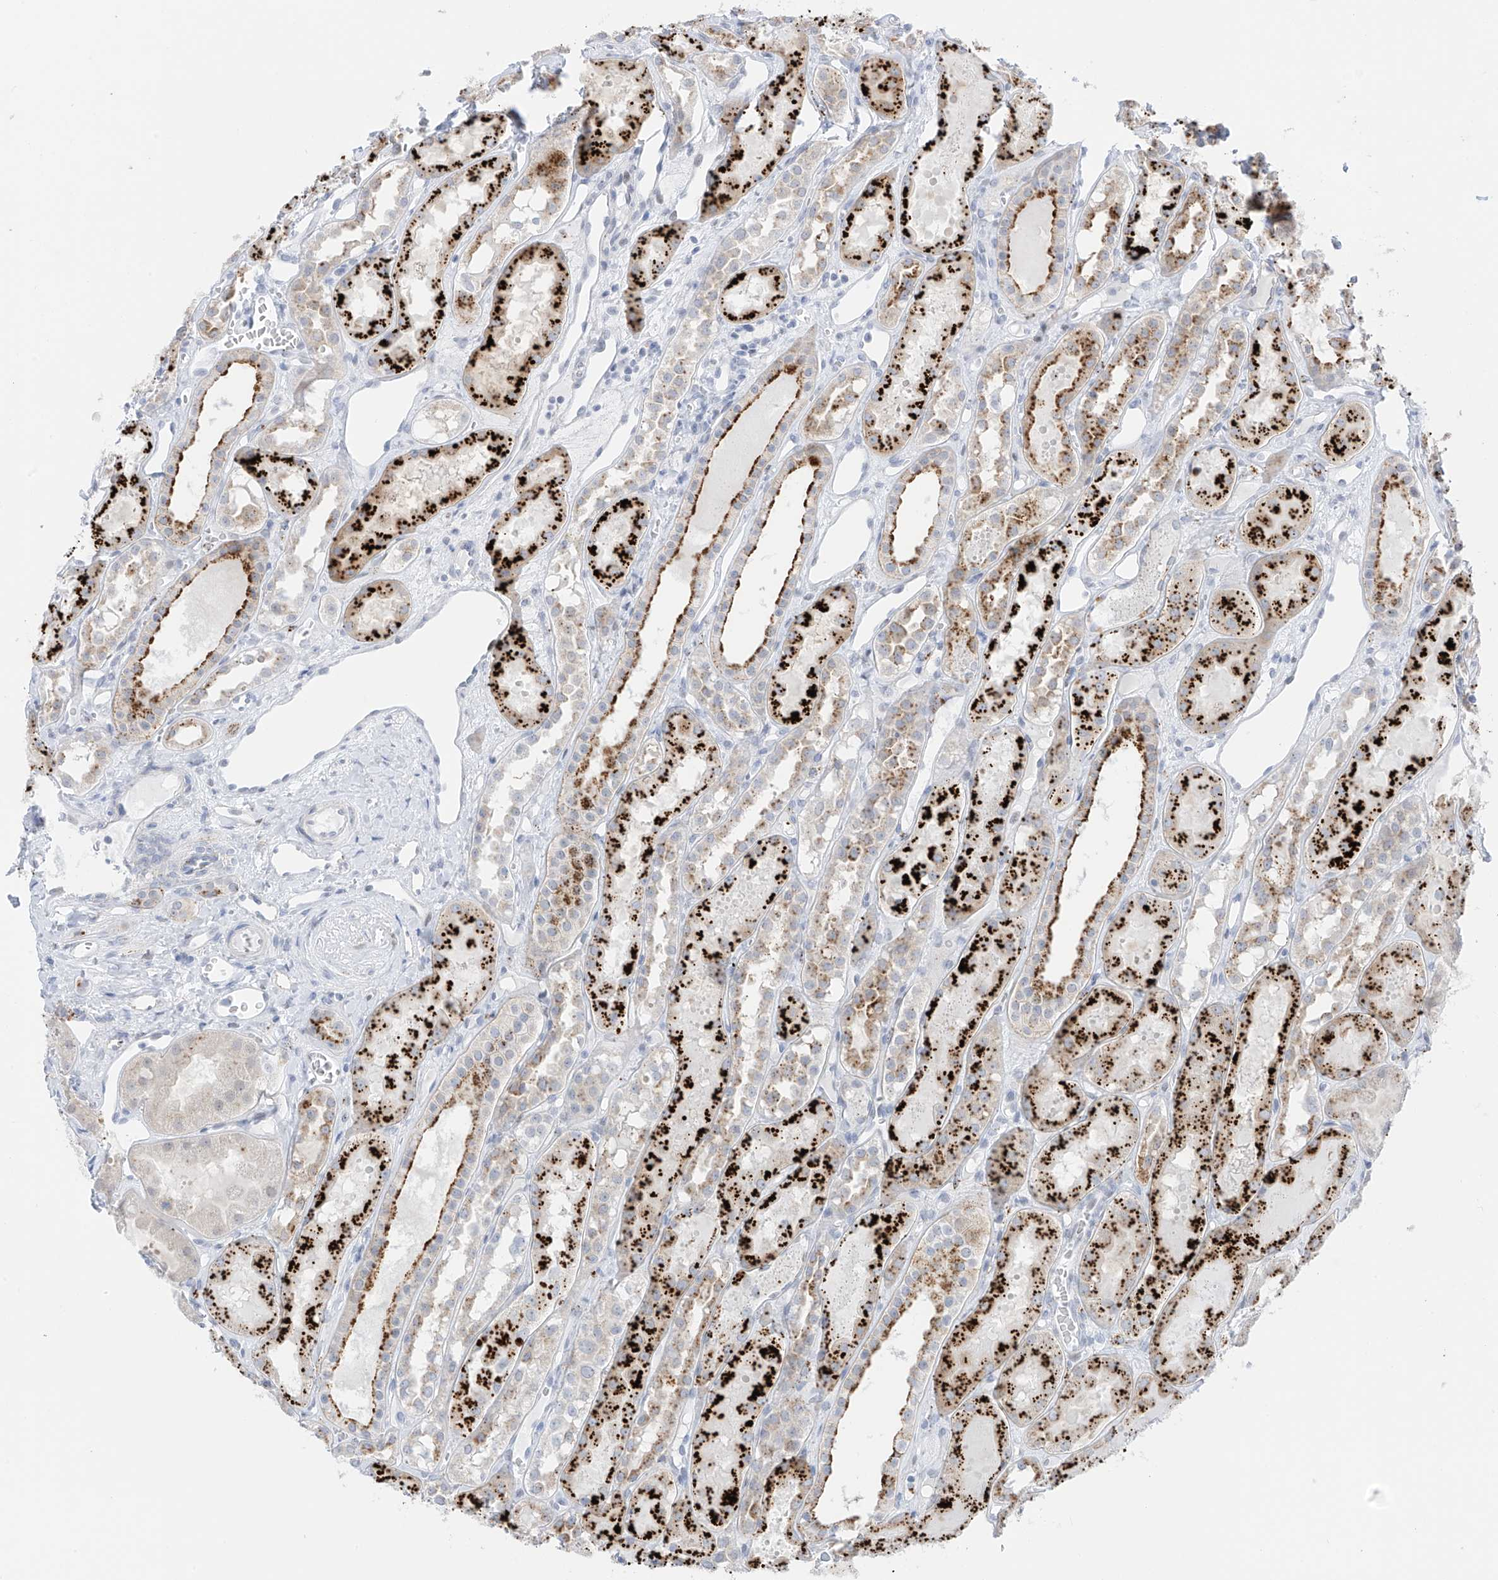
{"staining": {"intensity": "negative", "quantity": "none", "location": "none"}, "tissue": "kidney", "cell_type": "Cells in glomeruli", "image_type": "normal", "snomed": [{"axis": "morphology", "description": "Normal tissue, NOS"}, {"axis": "topography", "description": "Kidney"}], "caption": "High power microscopy micrograph of an immunohistochemistry (IHC) histopathology image of normal kidney, revealing no significant staining in cells in glomeruli.", "gene": "PSPH", "patient": {"sex": "male", "age": 16}}